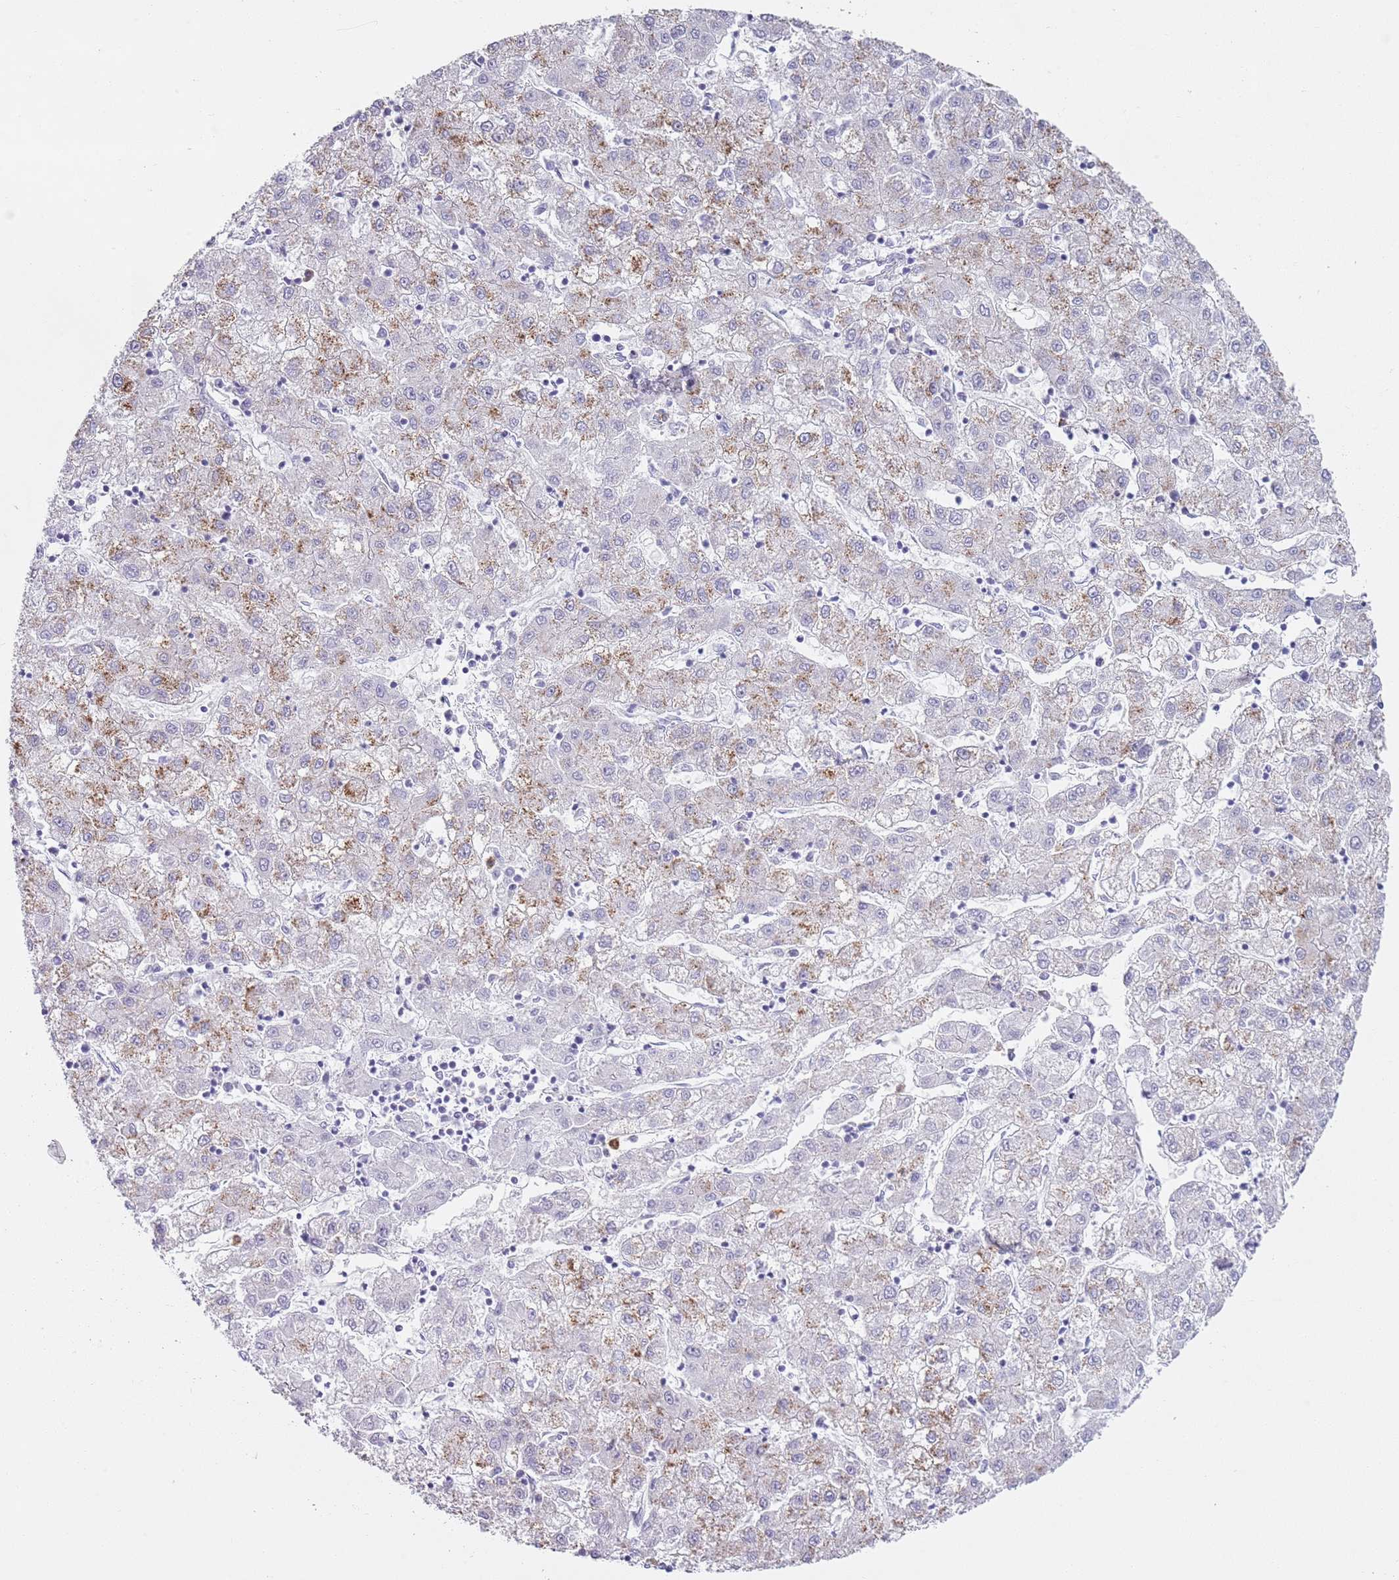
{"staining": {"intensity": "moderate", "quantity": "<25%", "location": "cytoplasmic/membranous"}, "tissue": "liver cancer", "cell_type": "Tumor cells", "image_type": "cancer", "snomed": [{"axis": "morphology", "description": "Carcinoma, Hepatocellular, NOS"}, {"axis": "topography", "description": "Liver"}], "caption": "An immunohistochemistry photomicrograph of tumor tissue is shown. Protein staining in brown shows moderate cytoplasmic/membranous positivity in liver cancer (hepatocellular carcinoma) within tumor cells.", "gene": "CD177", "patient": {"sex": "male", "age": 72}}